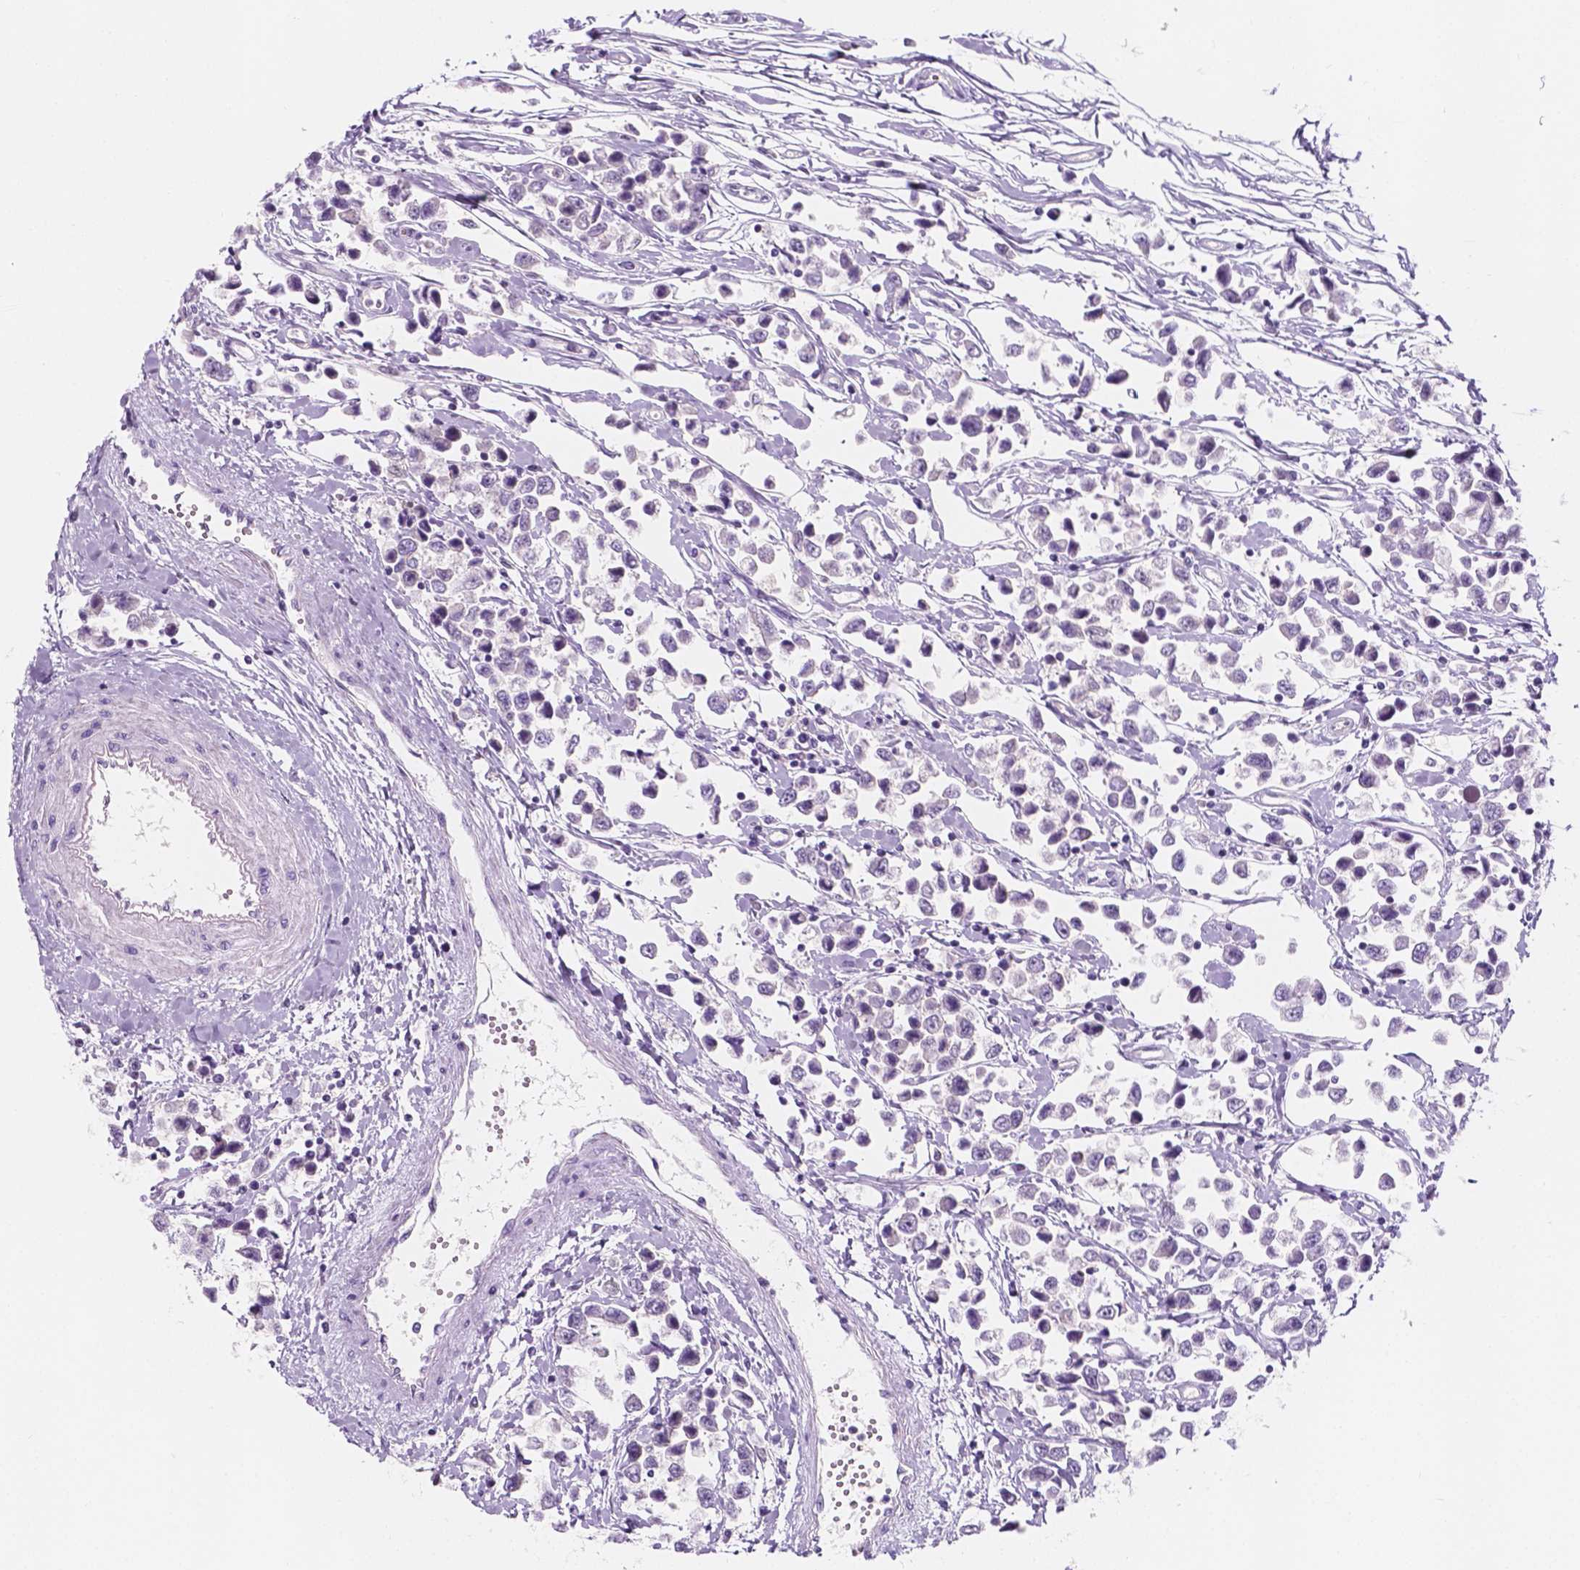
{"staining": {"intensity": "negative", "quantity": "none", "location": "none"}, "tissue": "testis cancer", "cell_type": "Tumor cells", "image_type": "cancer", "snomed": [{"axis": "morphology", "description": "Seminoma, NOS"}, {"axis": "topography", "description": "Testis"}], "caption": "Immunohistochemistry (IHC) image of human testis cancer (seminoma) stained for a protein (brown), which demonstrates no expression in tumor cells. (DAB (3,3'-diaminobenzidine) IHC, high magnification).", "gene": "SIRT2", "patient": {"sex": "male", "age": 34}}